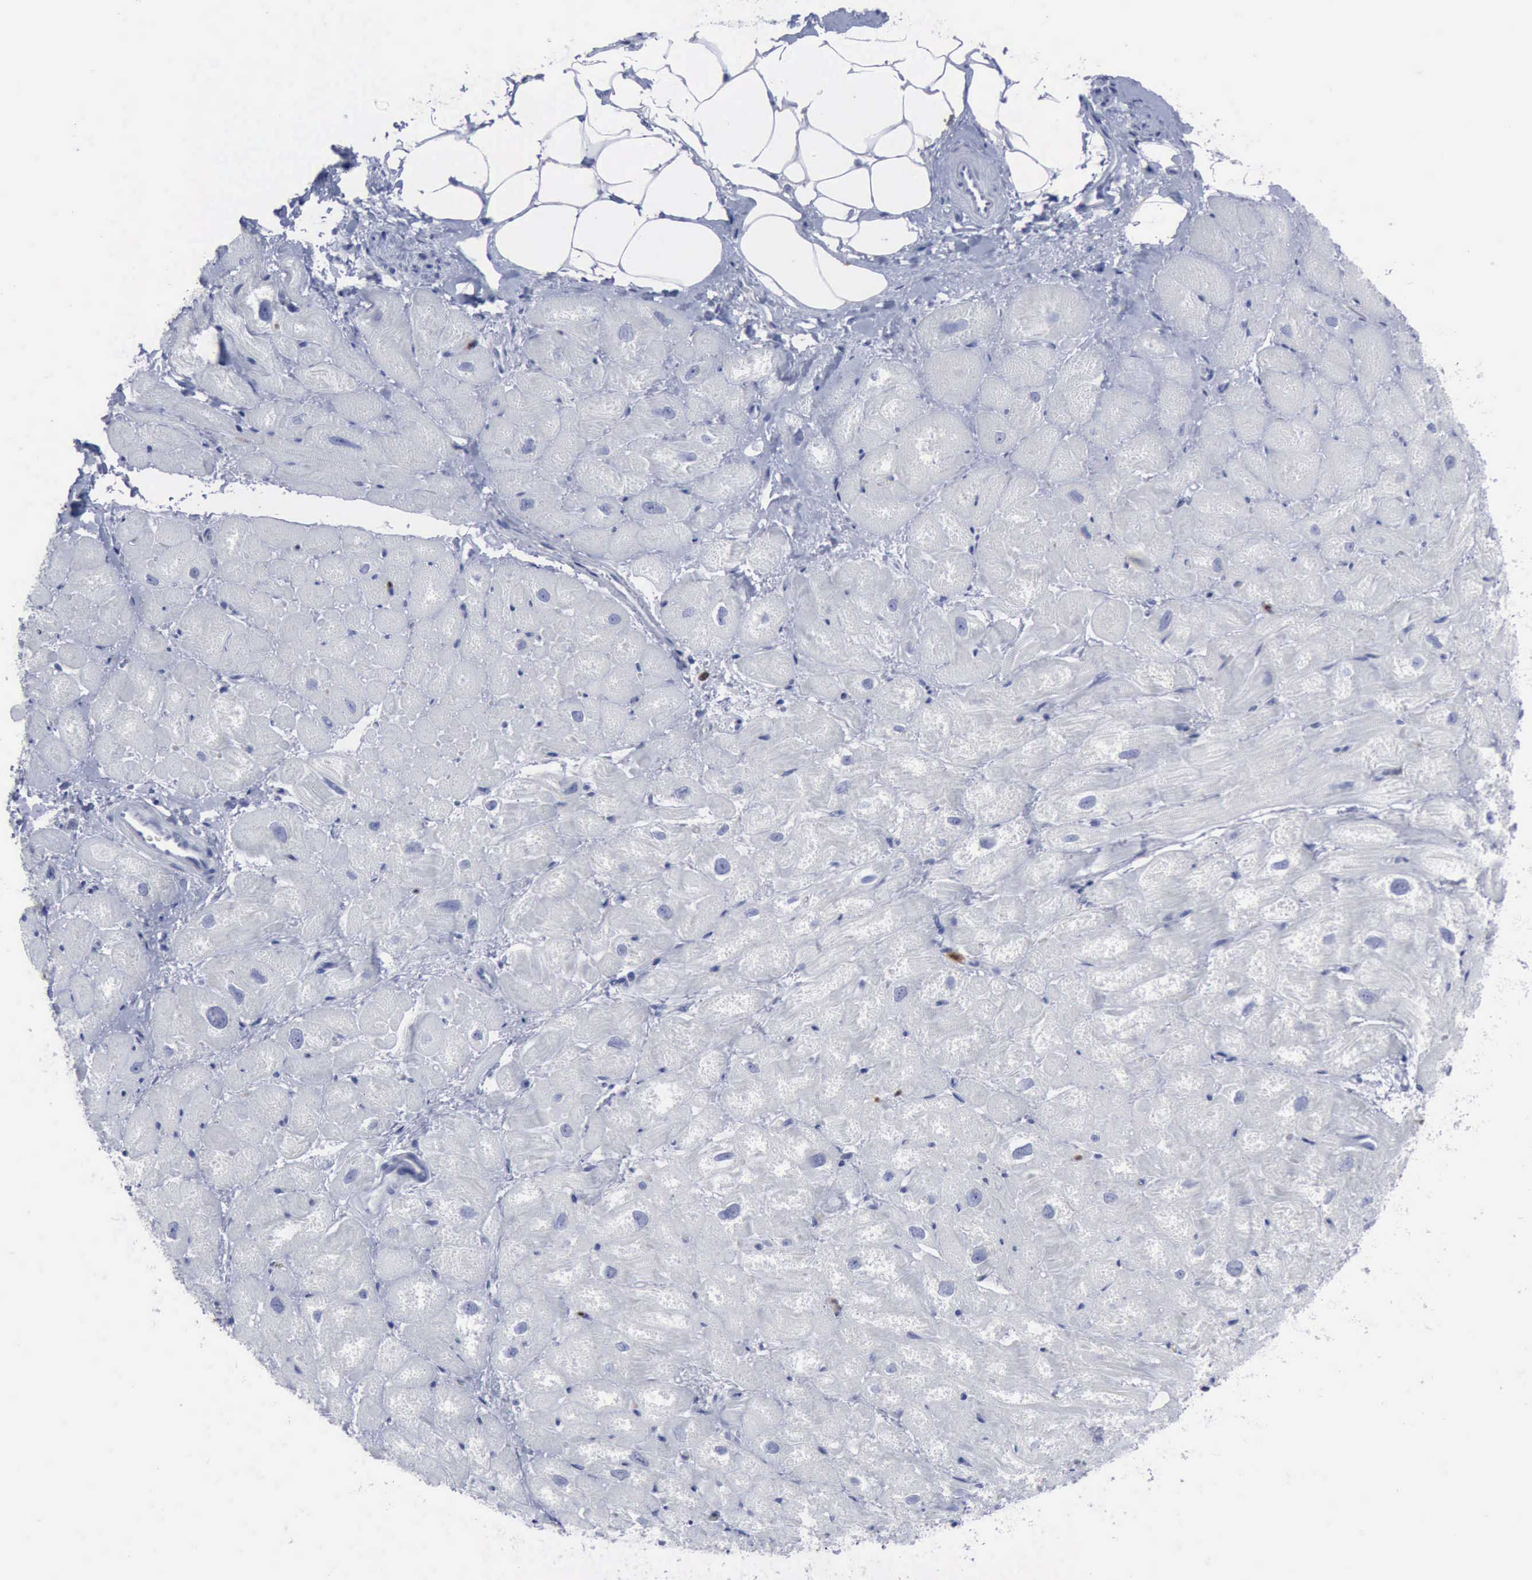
{"staining": {"intensity": "negative", "quantity": "none", "location": "none"}, "tissue": "heart muscle", "cell_type": "Cardiomyocytes", "image_type": "normal", "snomed": [{"axis": "morphology", "description": "Normal tissue, NOS"}, {"axis": "topography", "description": "Heart"}], "caption": "This histopathology image is of normal heart muscle stained with IHC to label a protein in brown with the nuclei are counter-stained blue. There is no expression in cardiomyocytes.", "gene": "CSTA", "patient": {"sex": "male", "age": 49}}